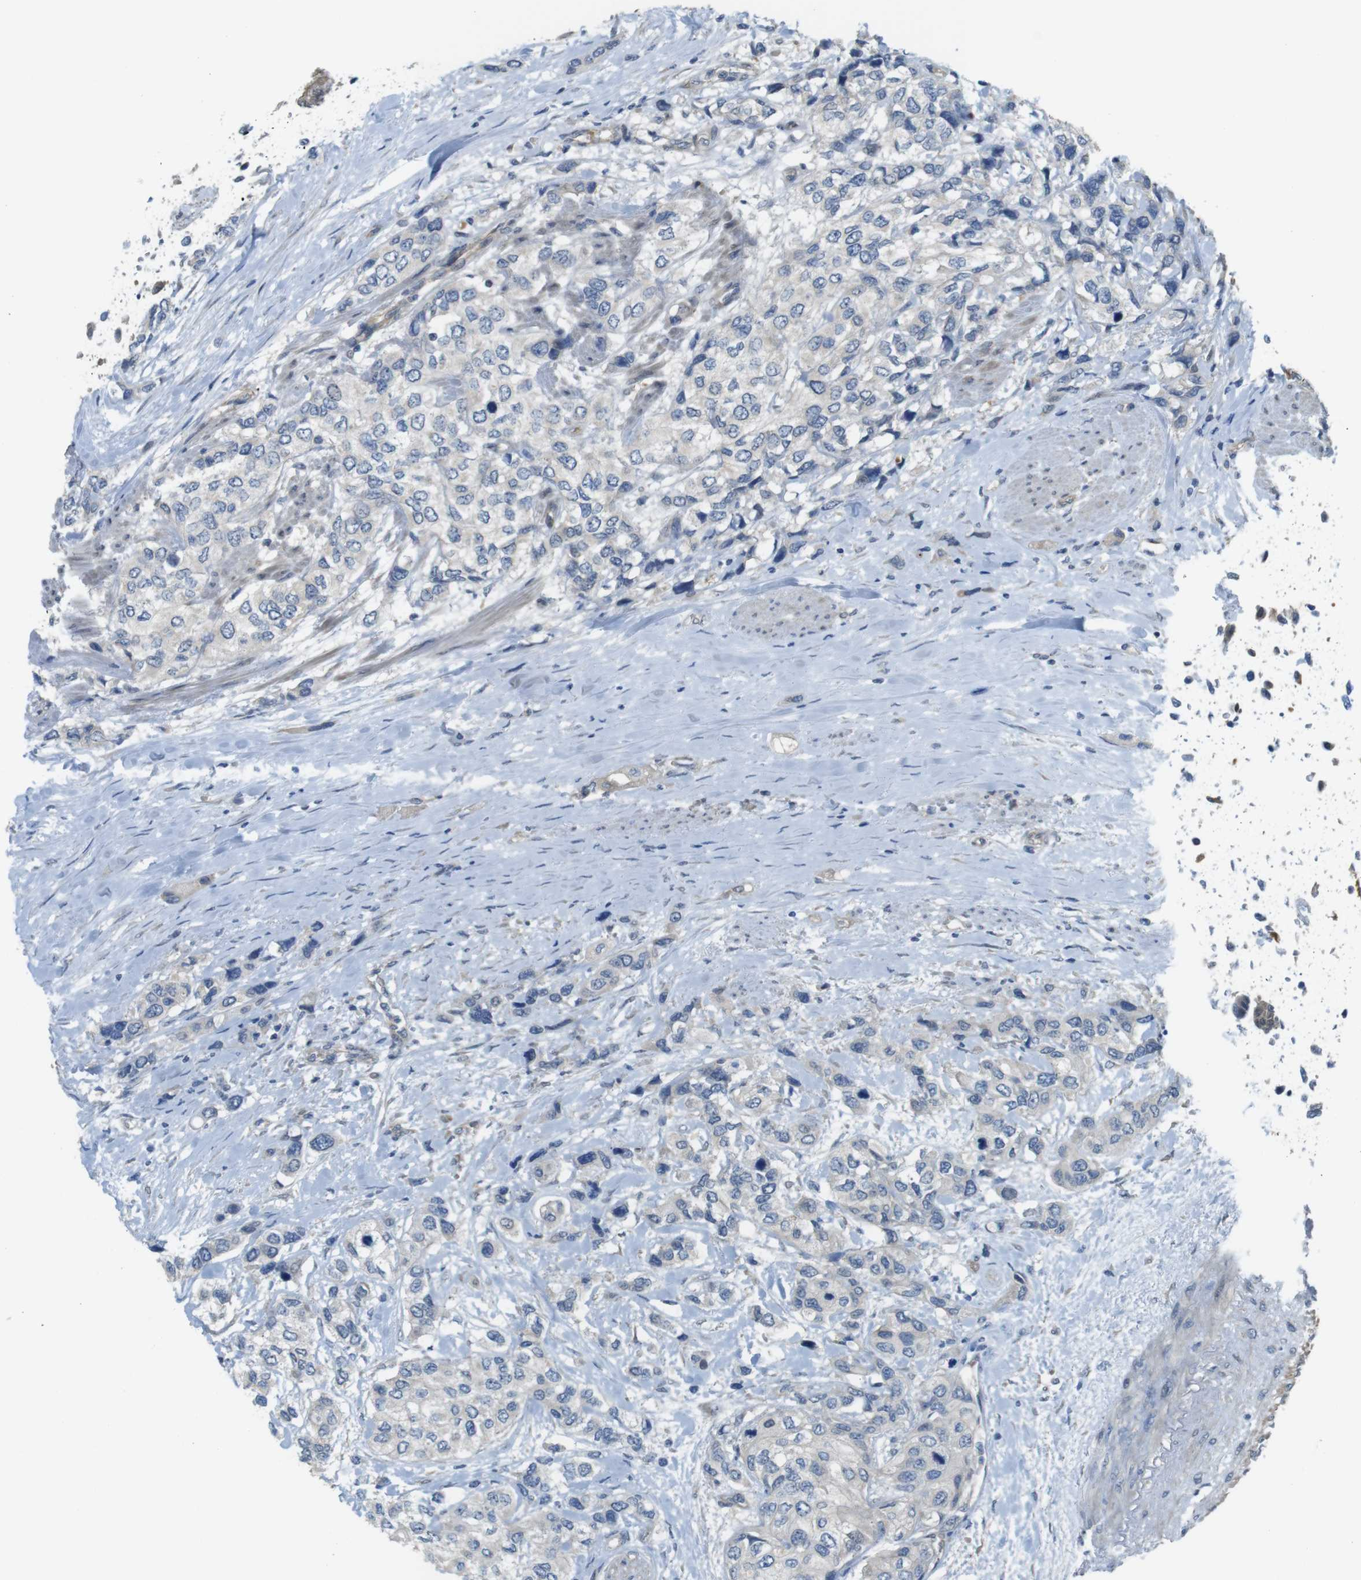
{"staining": {"intensity": "negative", "quantity": "none", "location": "none"}, "tissue": "urothelial cancer", "cell_type": "Tumor cells", "image_type": "cancer", "snomed": [{"axis": "morphology", "description": "Urothelial carcinoma, High grade"}, {"axis": "topography", "description": "Urinary bladder"}], "caption": "The micrograph exhibits no significant positivity in tumor cells of urothelial carcinoma (high-grade). Nuclei are stained in blue.", "gene": "ABHD15", "patient": {"sex": "female", "age": 56}}